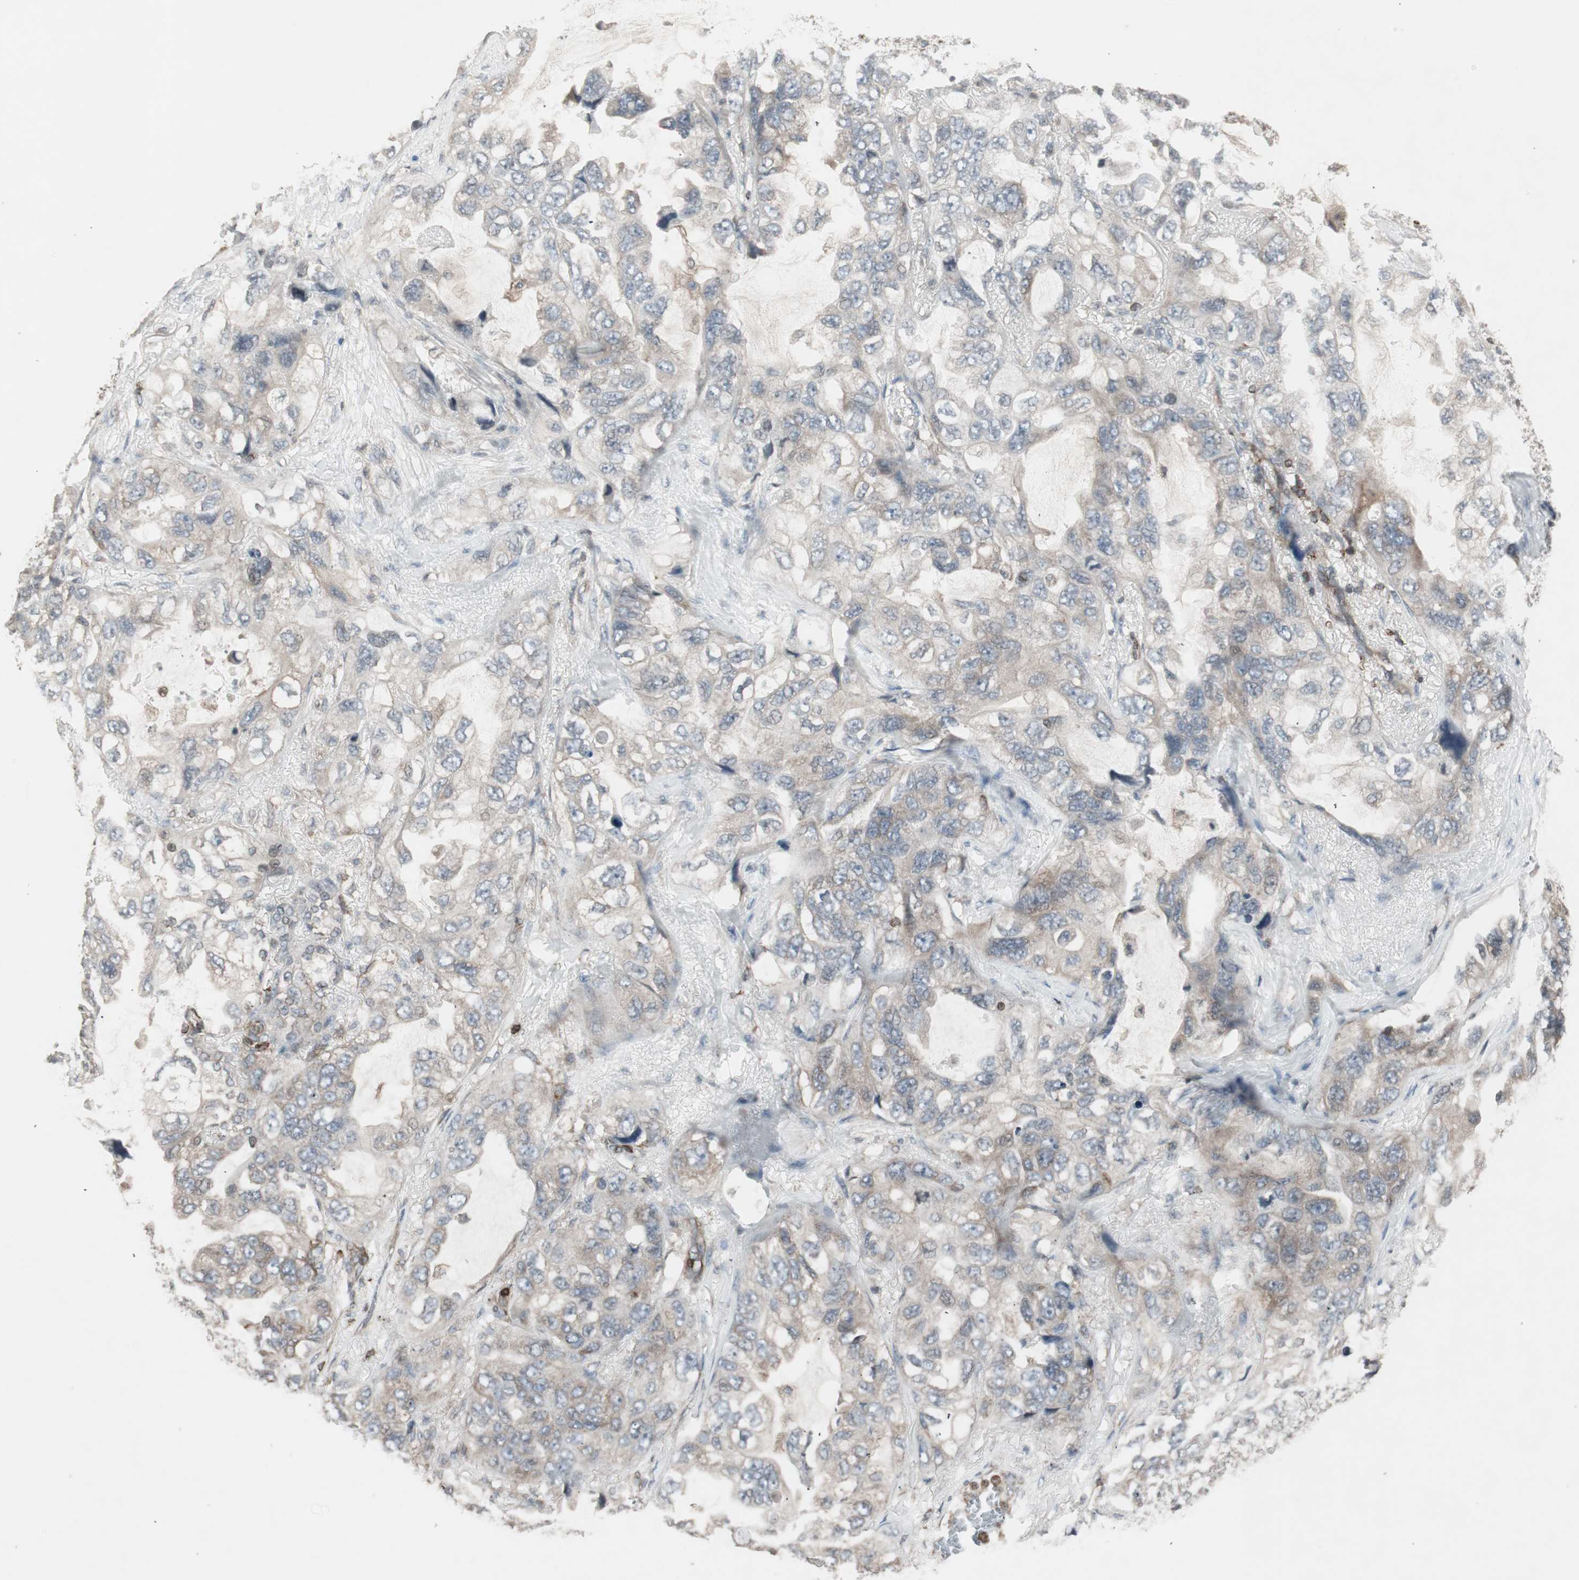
{"staining": {"intensity": "weak", "quantity": "25%-75%", "location": "cytoplasmic/membranous"}, "tissue": "lung cancer", "cell_type": "Tumor cells", "image_type": "cancer", "snomed": [{"axis": "morphology", "description": "Squamous cell carcinoma, NOS"}, {"axis": "topography", "description": "Lung"}], "caption": "This is a micrograph of immunohistochemistry (IHC) staining of squamous cell carcinoma (lung), which shows weak expression in the cytoplasmic/membranous of tumor cells.", "gene": "ARHGEF1", "patient": {"sex": "female", "age": 73}}